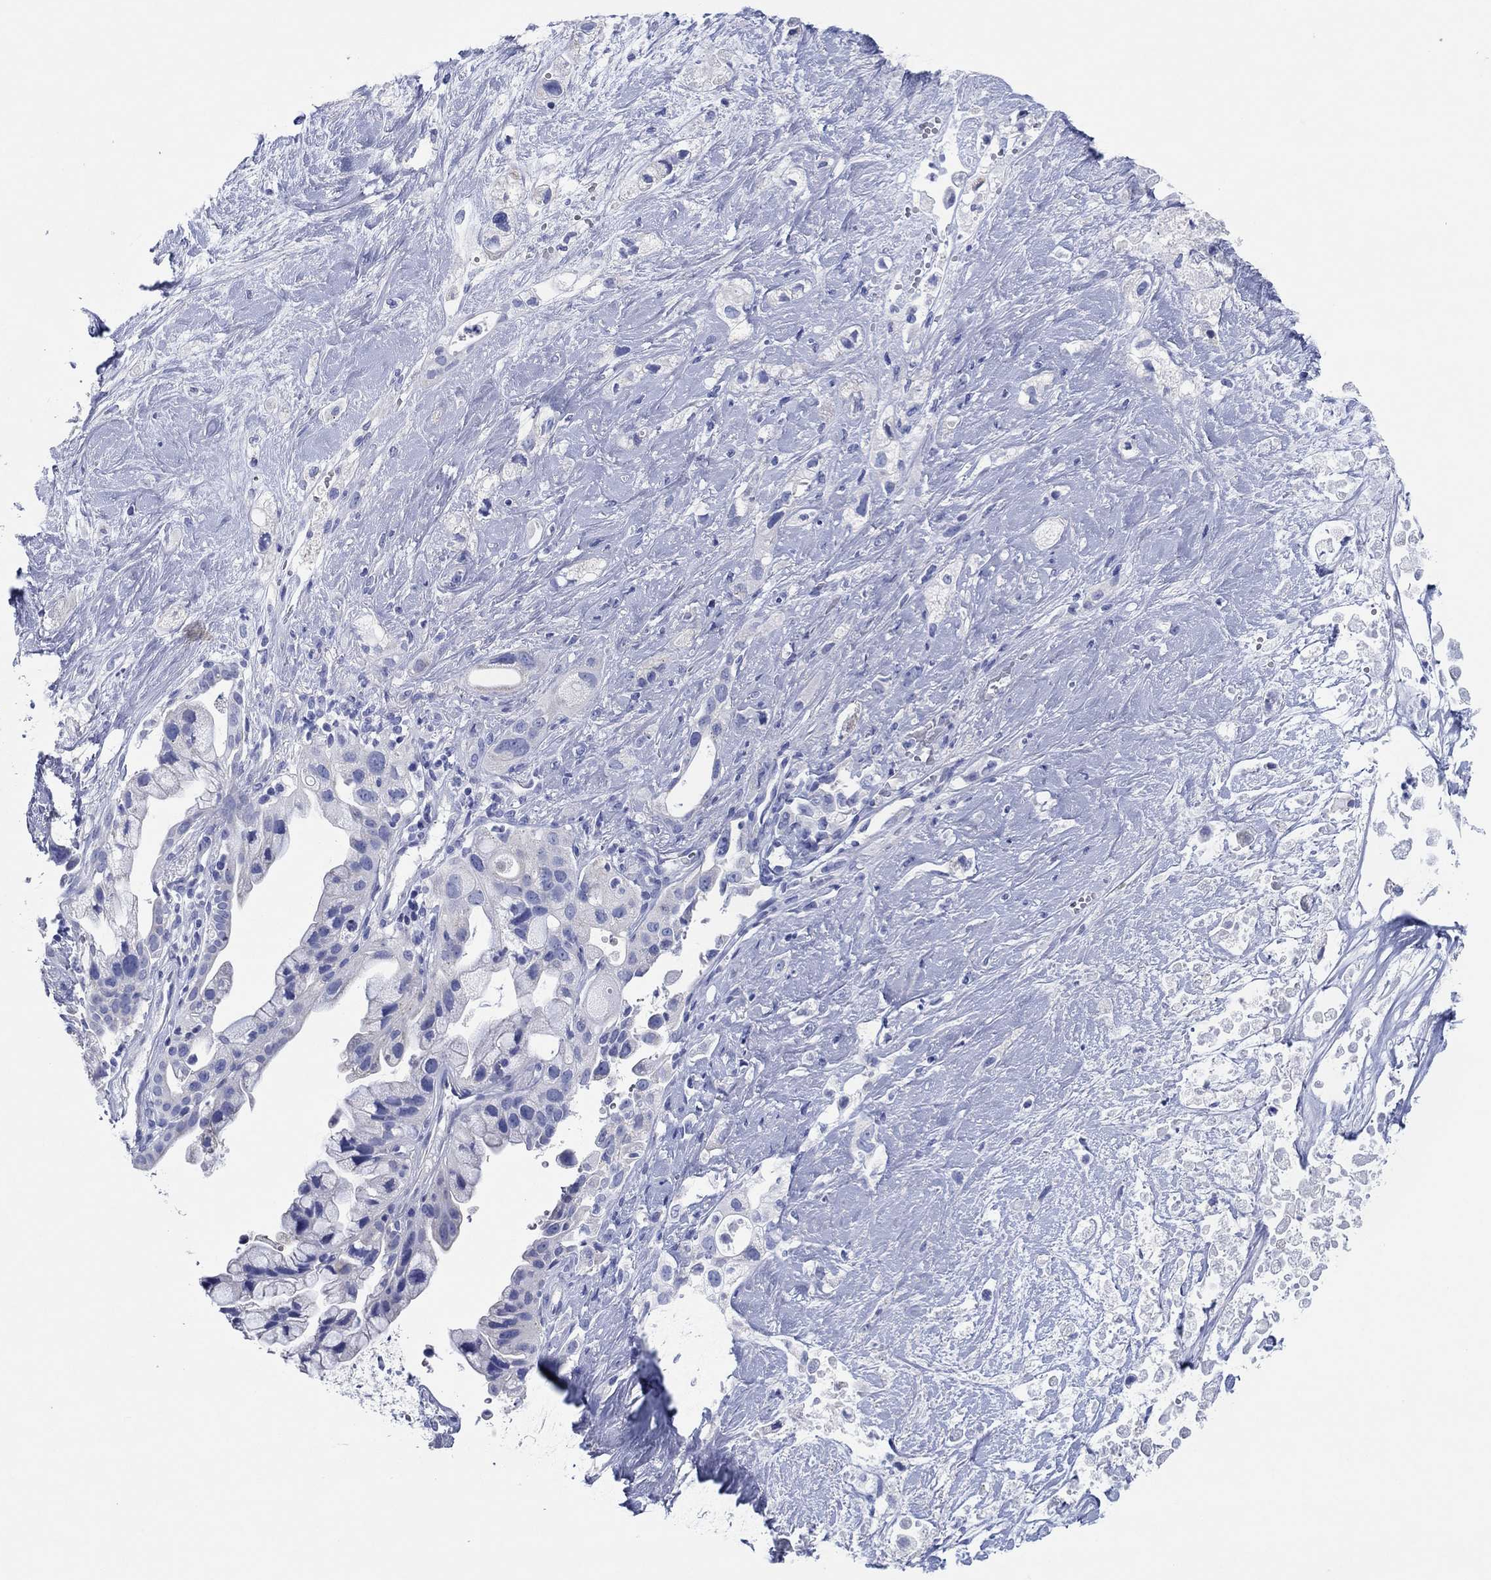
{"staining": {"intensity": "negative", "quantity": "none", "location": "none"}, "tissue": "pancreatic cancer", "cell_type": "Tumor cells", "image_type": "cancer", "snomed": [{"axis": "morphology", "description": "Adenocarcinoma, NOS"}, {"axis": "topography", "description": "Pancreas"}], "caption": "A histopathology image of human pancreatic adenocarcinoma is negative for staining in tumor cells. The staining was performed using DAB (3,3'-diaminobenzidine) to visualize the protein expression in brown, while the nuclei were stained in blue with hematoxylin (Magnification: 20x).", "gene": "HCRT", "patient": {"sex": "male", "age": 44}}